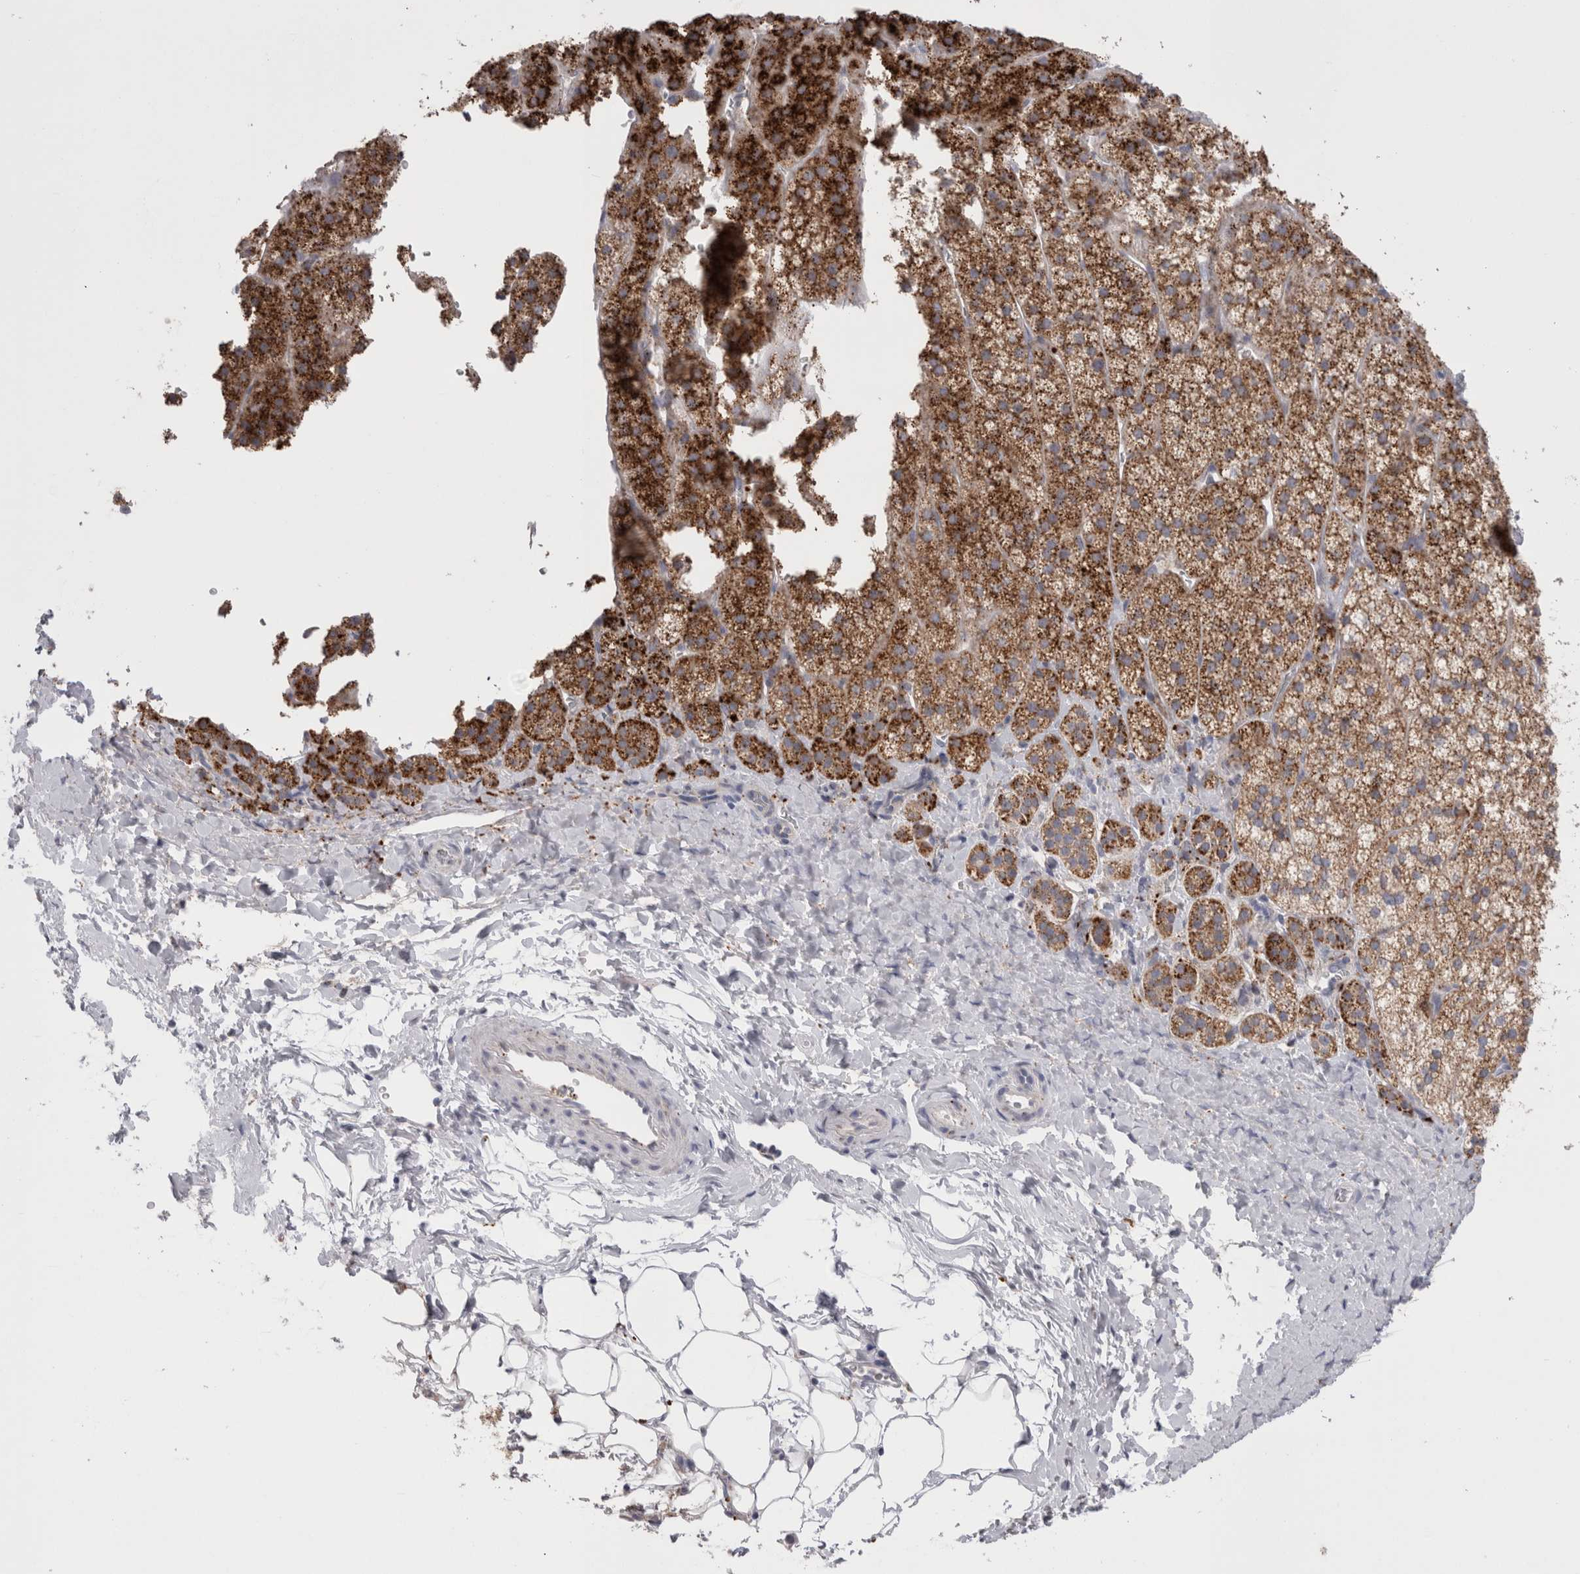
{"staining": {"intensity": "moderate", "quantity": ">75%", "location": "cytoplasmic/membranous"}, "tissue": "adrenal gland", "cell_type": "Glandular cells", "image_type": "normal", "snomed": [{"axis": "morphology", "description": "Normal tissue, NOS"}, {"axis": "topography", "description": "Adrenal gland"}], "caption": "Immunohistochemical staining of benign adrenal gland exhibits medium levels of moderate cytoplasmic/membranous staining in about >75% of glandular cells.", "gene": "EPDR1", "patient": {"sex": "female", "age": 44}}